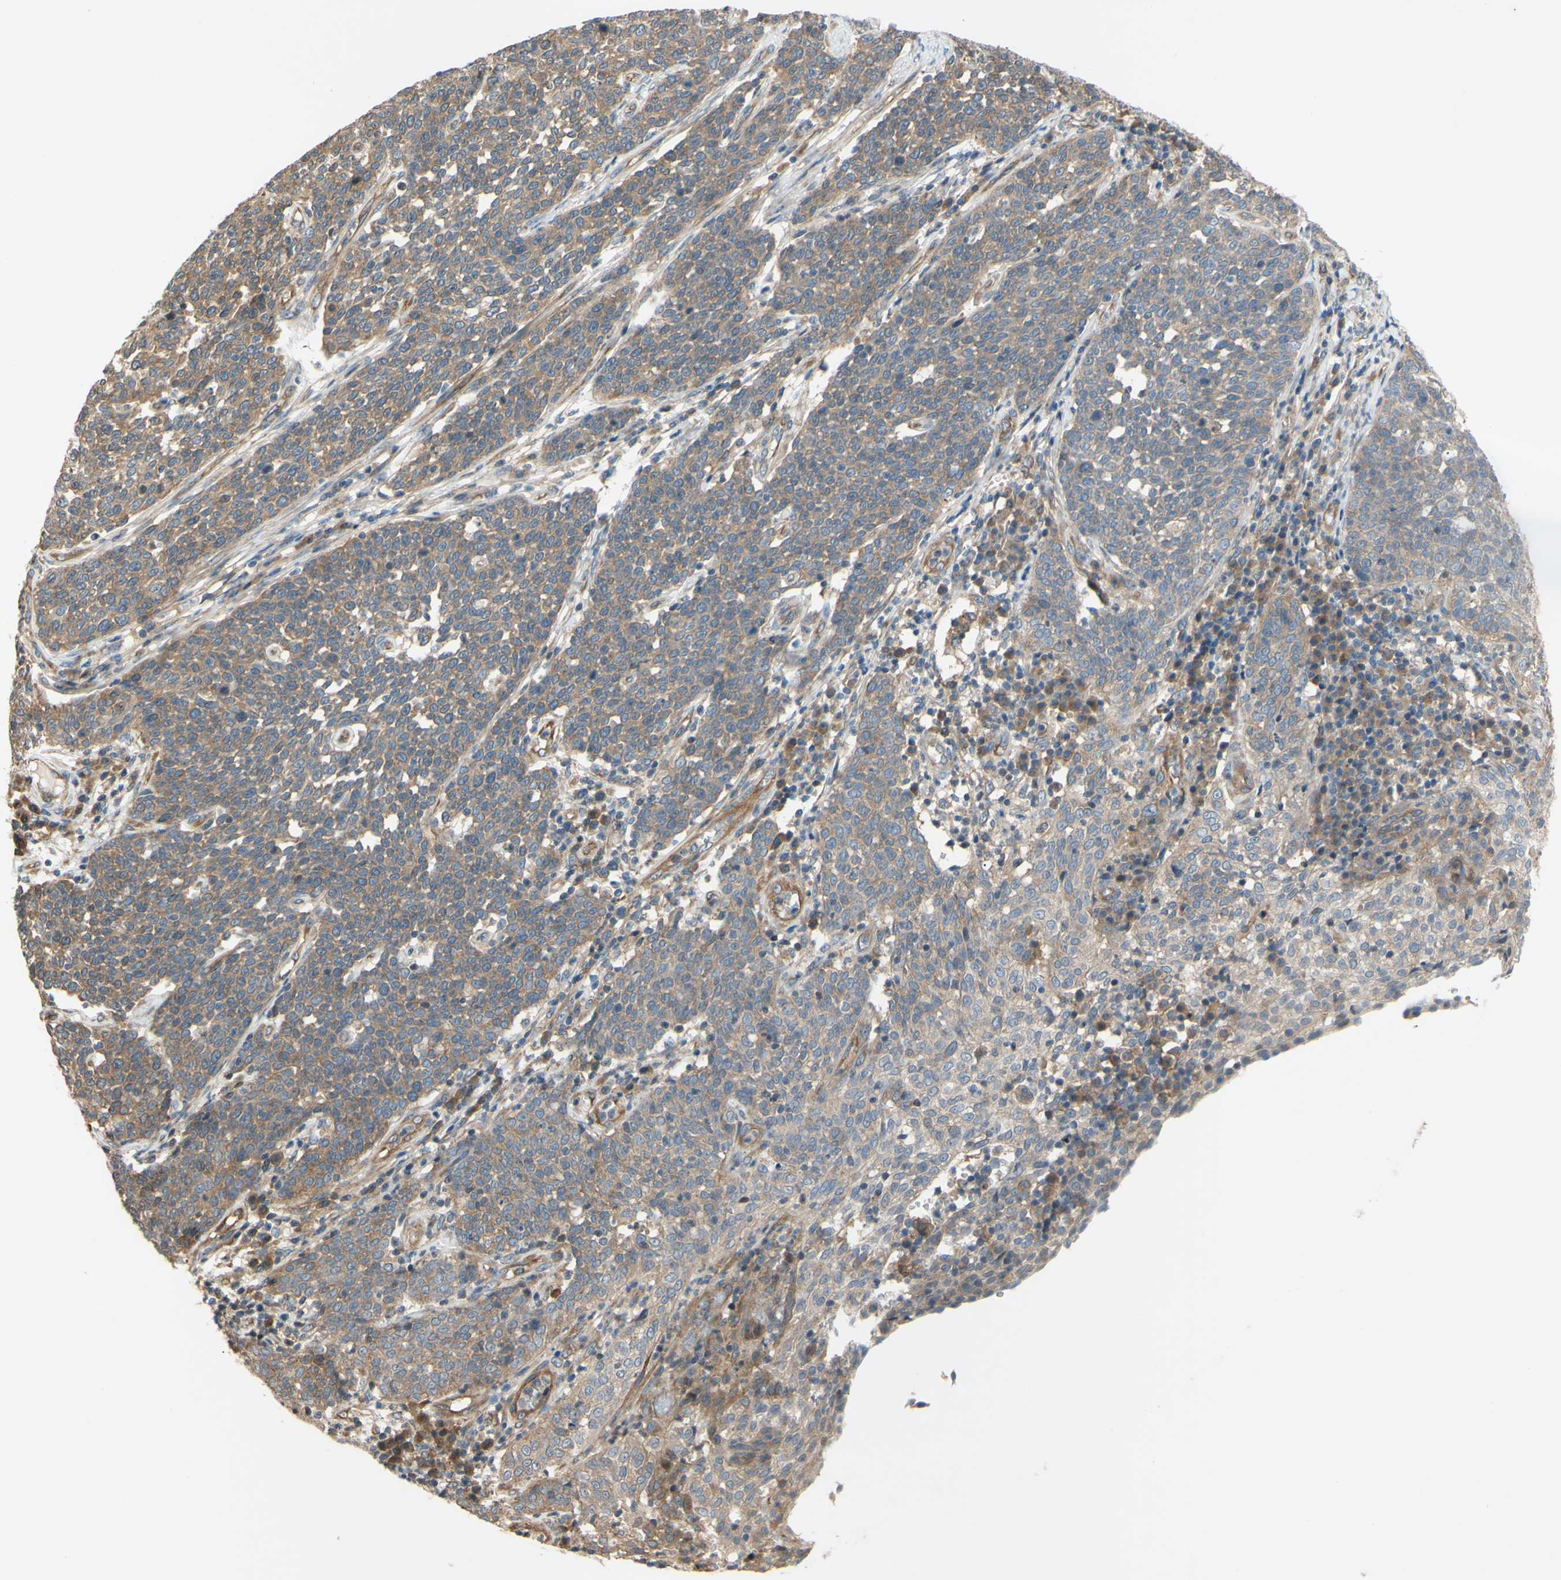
{"staining": {"intensity": "weak", "quantity": ">75%", "location": "cytoplasmic/membranous"}, "tissue": "cervical cancer", "cell_type": "Tumor cells", "image_type": "cancer", "snomed": [{"axis": "morphology", "description": "Squamous cell carcinoma, NOS"}, {"axis": "topography", "description": "Cervix"}], "caption": "Immunohistochemical staining of cervical cancer shows low levels of weak cytoplasmic/membranous protein staining in approximately >75% of tumor cells. The staining was performed using DAB to visualize the protein expression in brown, while the nuclei were stained in blue with hematoxylin (Magnification: 20x).", "gene": "DYNLRB1", "patient": {"sex": "female", "age": 34}}